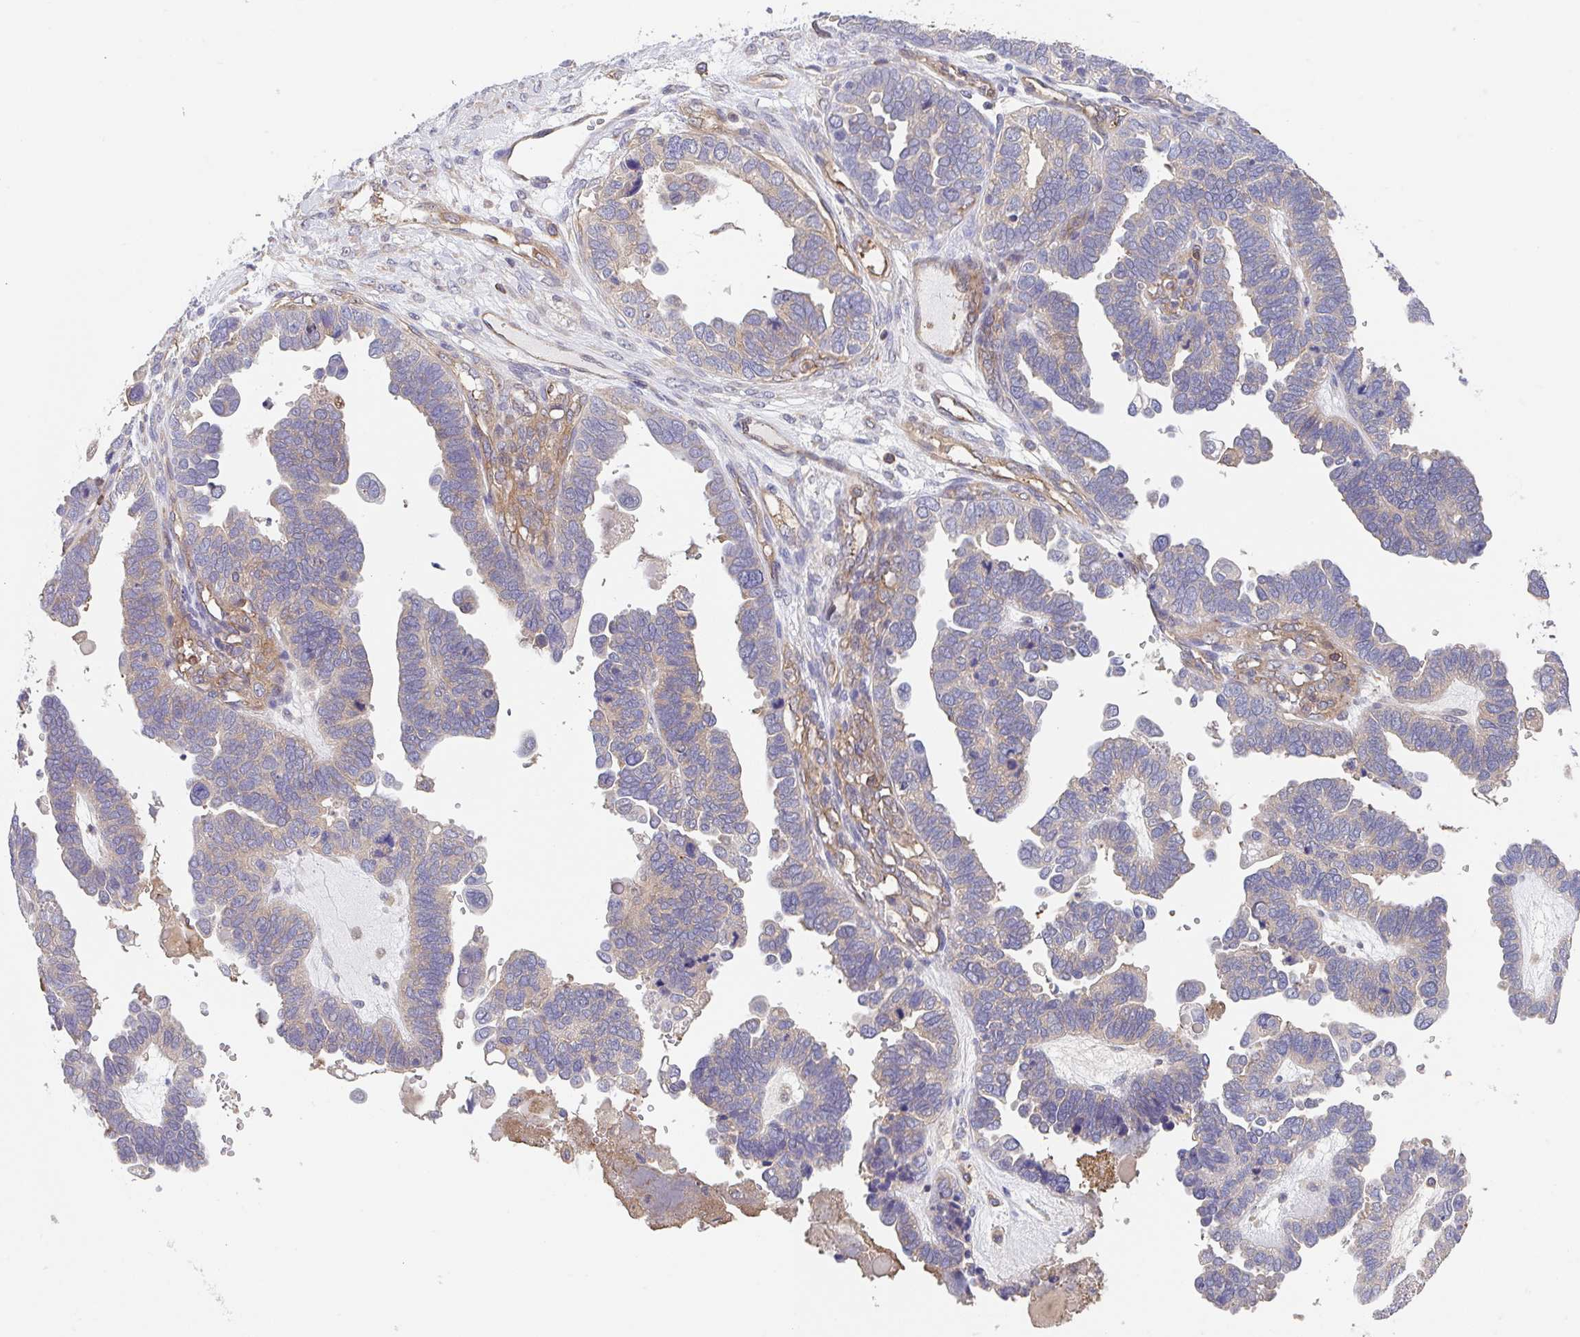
{"staining": {"intensity": "weak", "quantity": "<25%", "location": "cytoplasmic/membranous"}, "tissue": "ovarian cancer", "cell_type": "Tumor cells", "image_type": "cancer", "snomed": [{"axis": "morphology", "description": "Cystadenocarcinoma, serous, NOS"}, {"axis": "topography", "description": "Ovary"}], "caption": "DAB (3,3'-diaminobenzidine) immunohistochemical staining of ovarian serous cystadenocarcinoma displays no significant positivity in tumor cells.", "gene": "TMEM229A", "patient": {"sex": "female", "age": 51}}